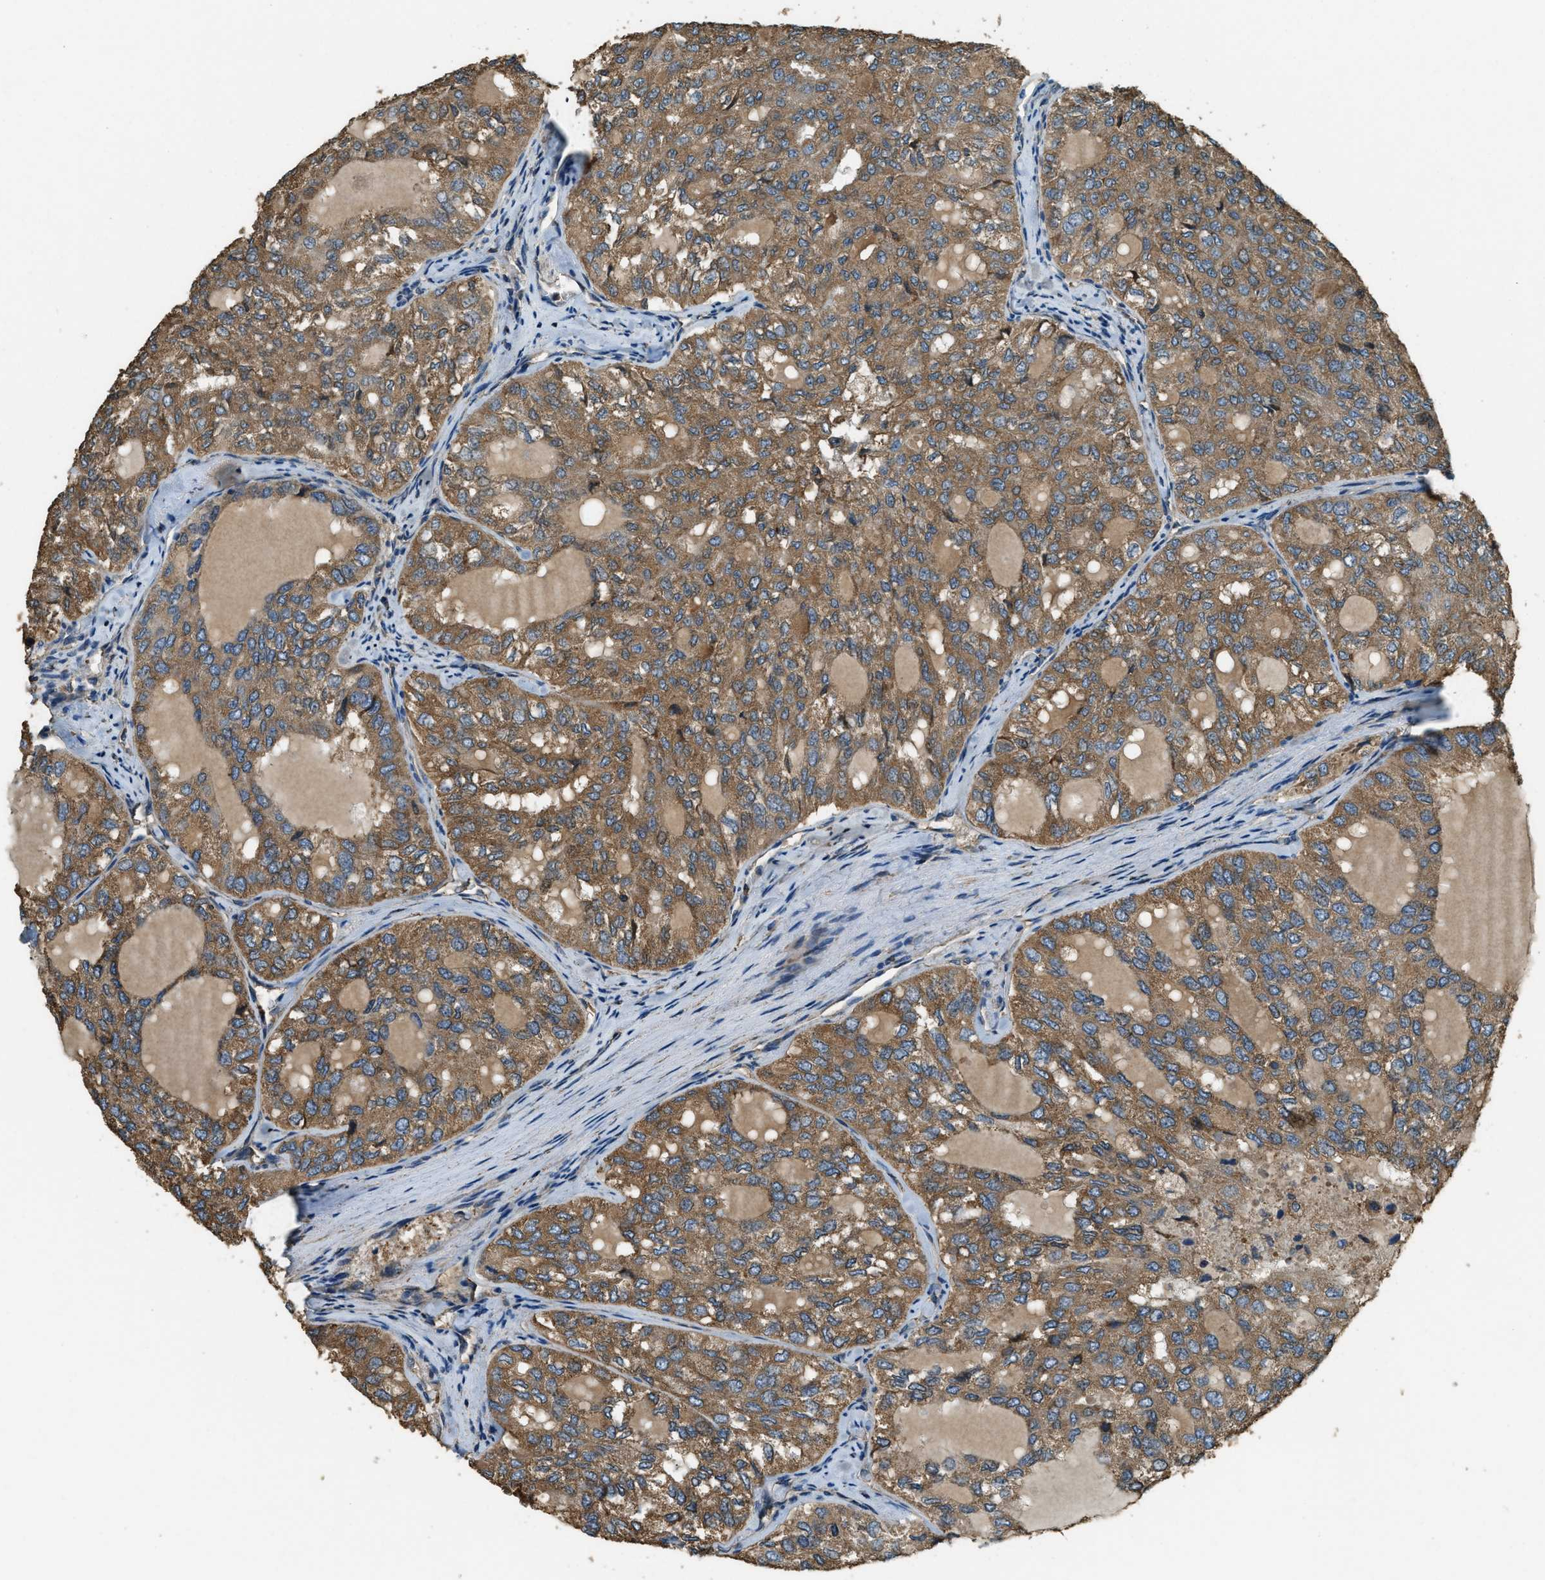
{"staining": {"intensity": "moderate", "quantity": ">75%", "location": "cytoplasmic/membranous"}, "tissue": "thyroid cancer", "cell_type": "Tumor cells", "image_type": "cancer", "snomed": [{"axis": "morphology", "description": "Follicular adenoma carcinoma, NOS"}, {"axis": "topography", "description": "Thyroid gland"}], "caption": "Human follicular adenoma carcinoma (thyroid) stained for a protein (brown) reveals moderate cytoplasmic/membranous positive expression in about >75% of tumor cells.", "gene": "ERGIC1", "patient": {"sex": "male", "age": 75}}